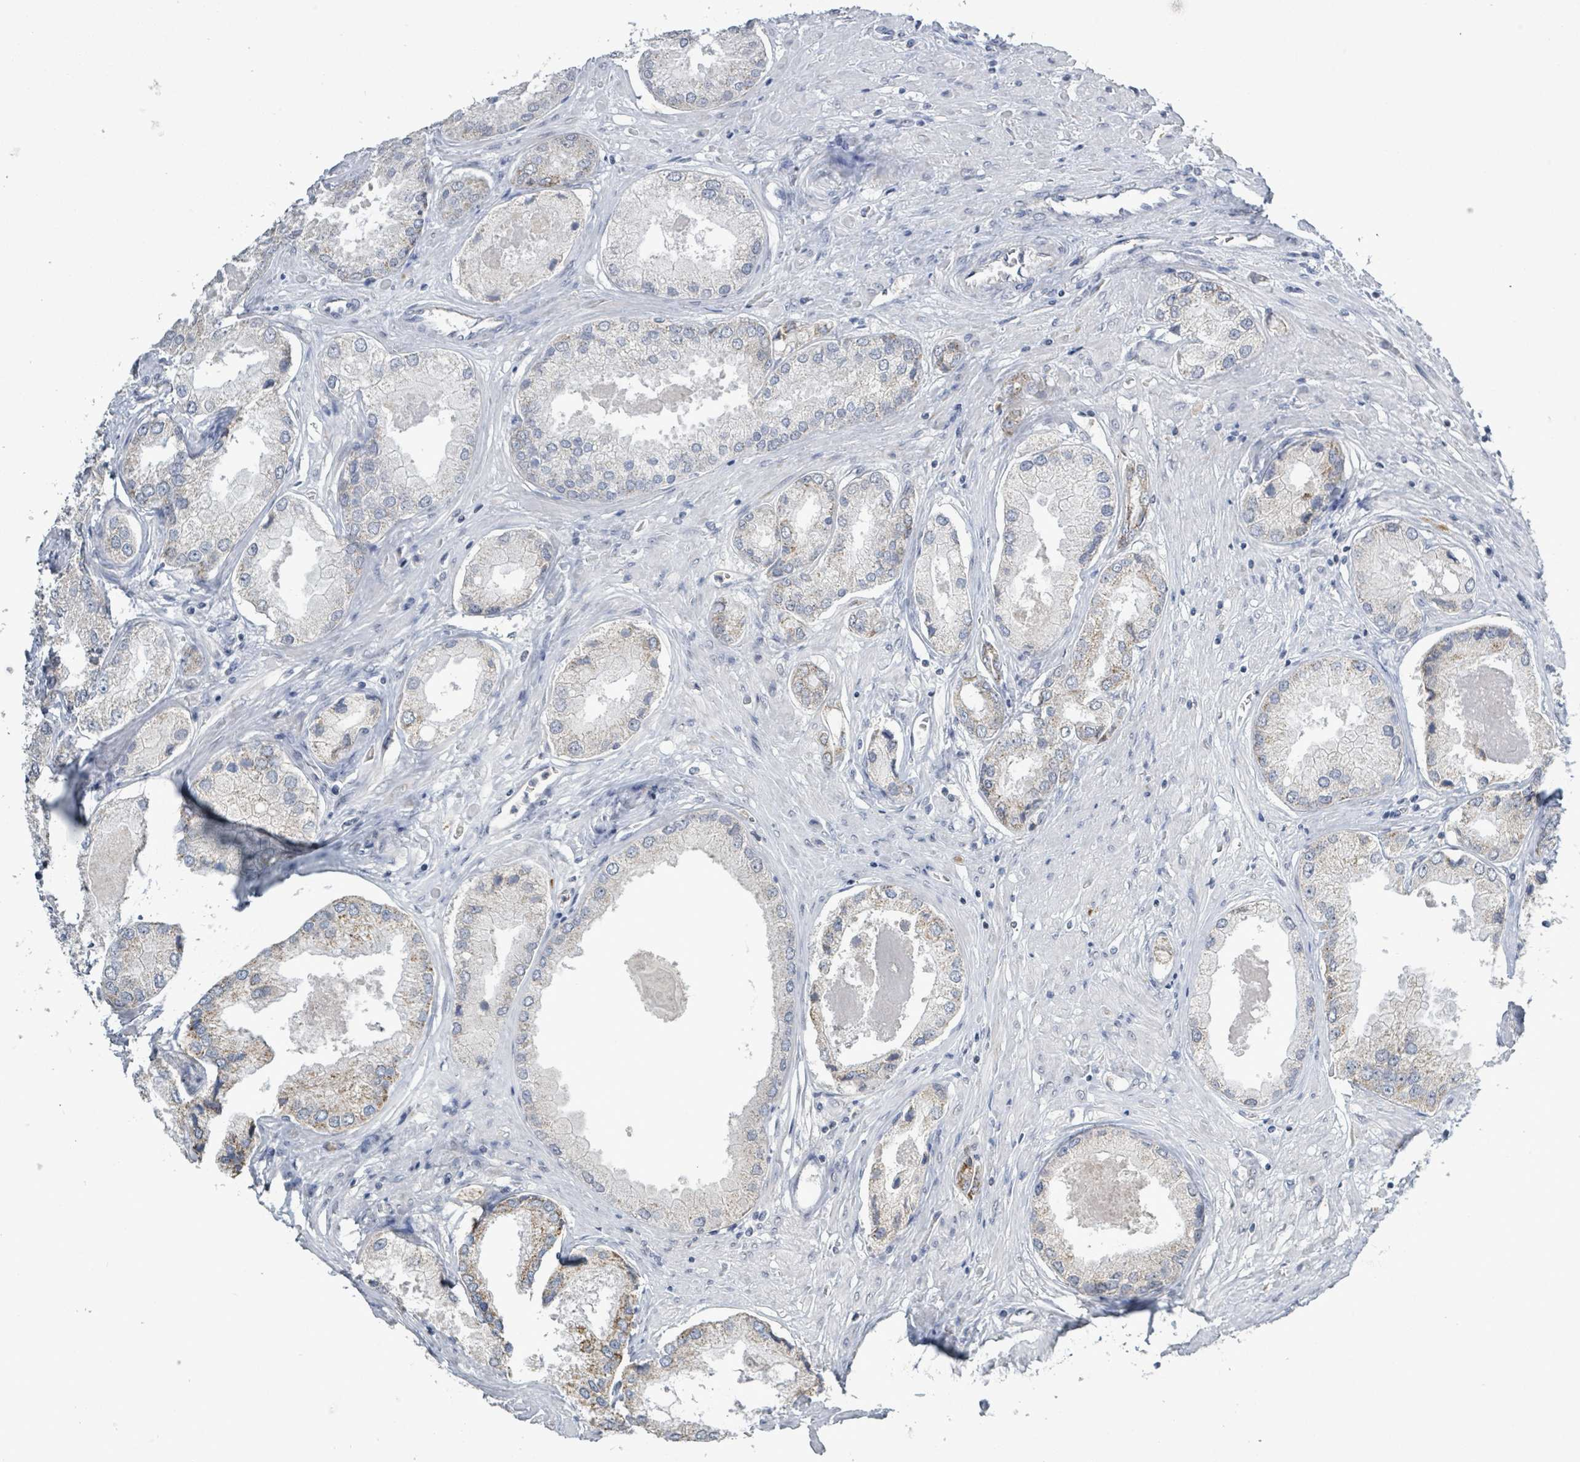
{"staining": {"intensity": "weak", "quantity": "<25%", "location": "cytoplasmic/membranous"}, "tissue": "prostate cancer", "cell_type": "Tumor cells", "image_type": "cancer", "snomed": [{"axis": "morphology", "description": "Adenocarcinoma, Low grade"}, {"axis": "topography", "description": "Prostate"}], "caption": "Immunohistochemical staining of prostate cancer (low-grade adenocarcinoma) exhibits no significant positivity in tumor cells.", "gene": "COQ10B", "patient": {"sex": "male", "age": 68}}